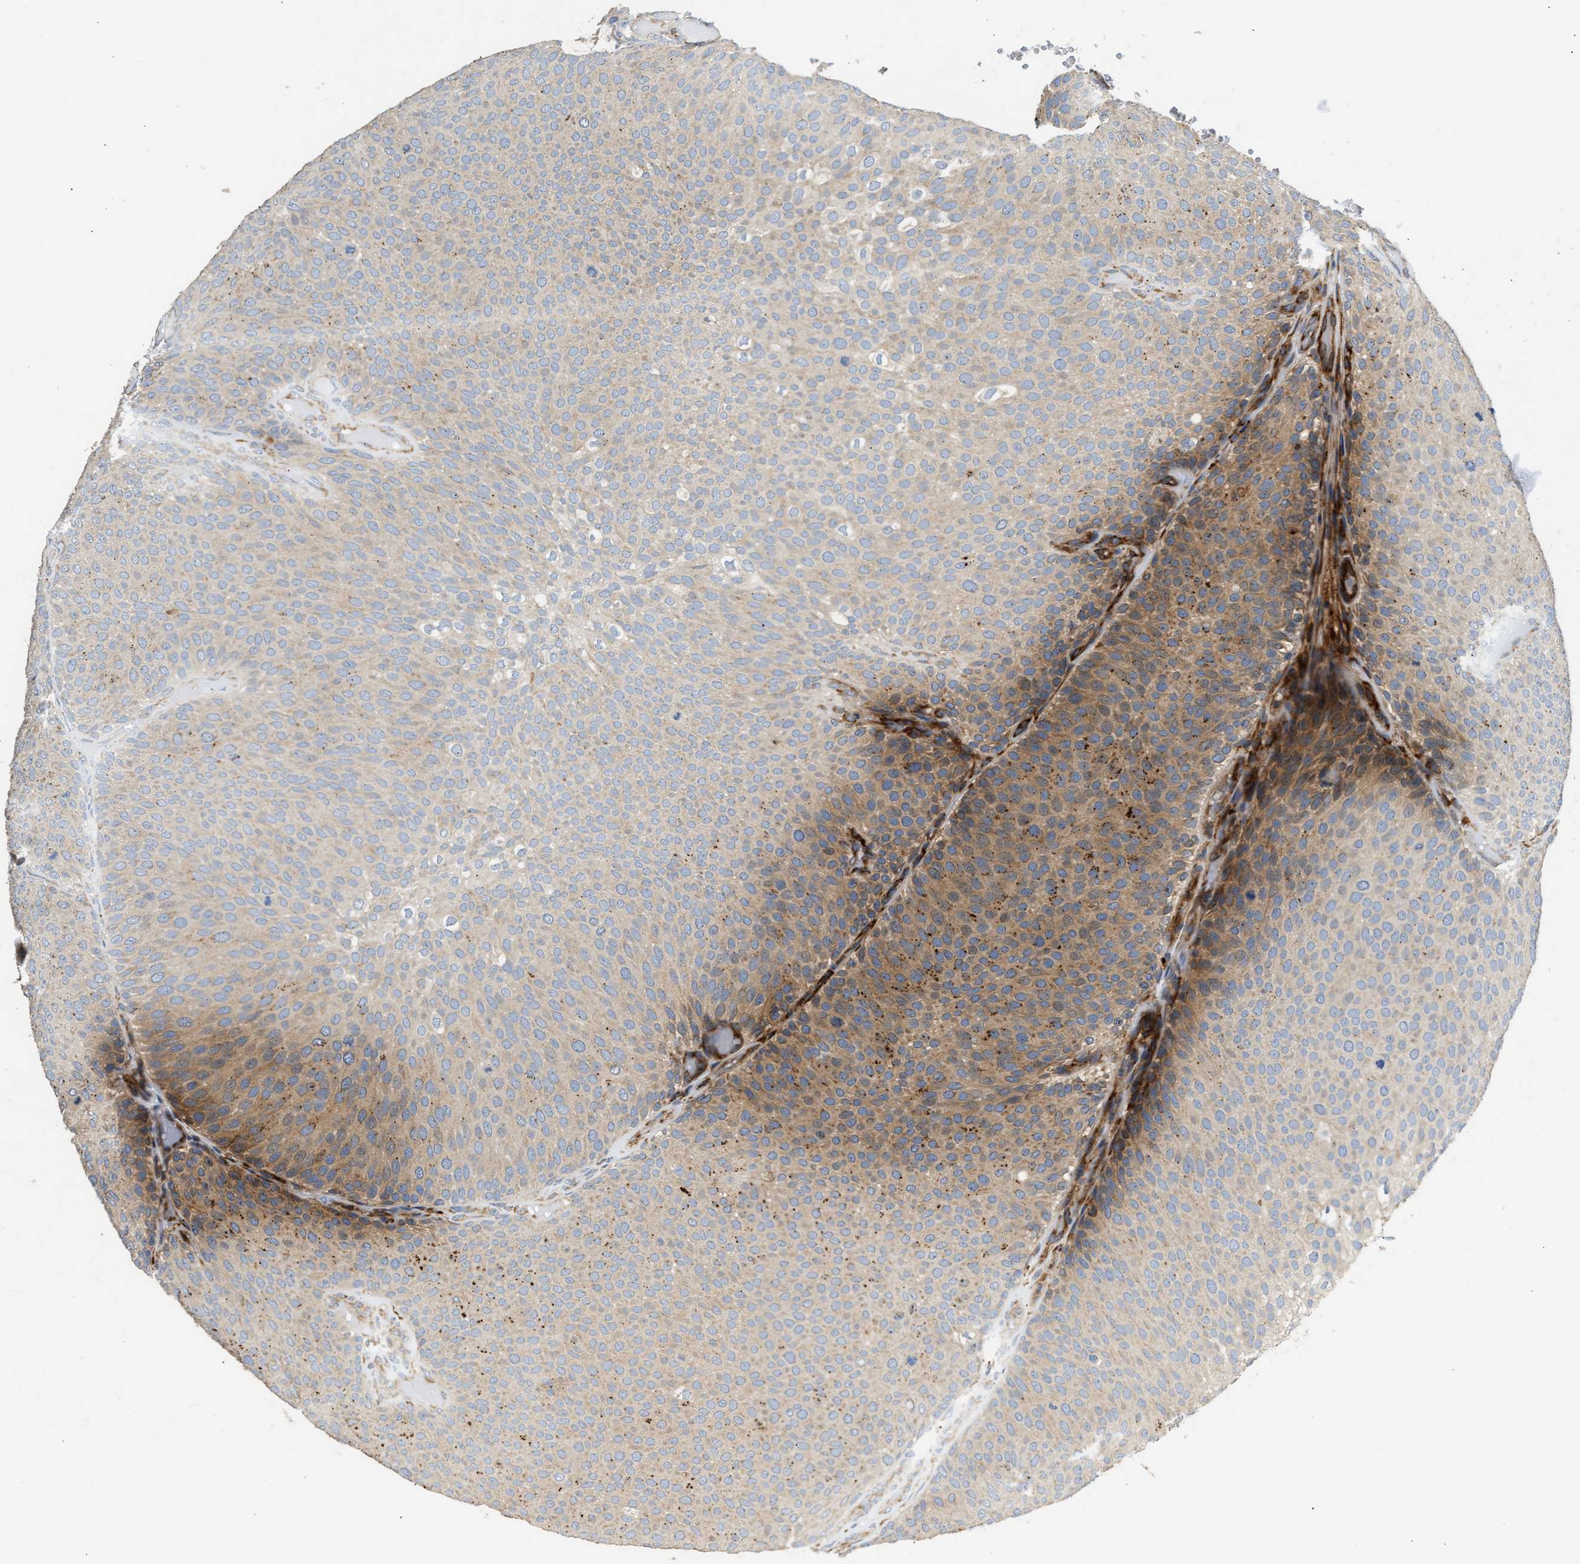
{"staining": {"intensity": "moderate", "quantity": "<25%", "location": "cytoplasmic/membranous"}, "tissue": "urothelial cancer", "cell_type": "Tumor cells", "image_type": "cancer", "snomed": [{"axis": "morphology", "description": "Urothelial carcinoma, Low grade"}, {"axis": "topography", "description": "Urinary bladder"}], "caption": "The photomicrograph reveals staining of urothelial cancer, revealing moderate cytoplasmic/membranous protein positivity (brown color) within tumor cells. The staining is performed using DAB (3,3'-diaminobenzidine) brown chromogen to label protein expression. The nuclei are counter-stained blue using hematoxylin.", "gene": "AMZ1", "patient": {"sex": "male", "age": 78}}